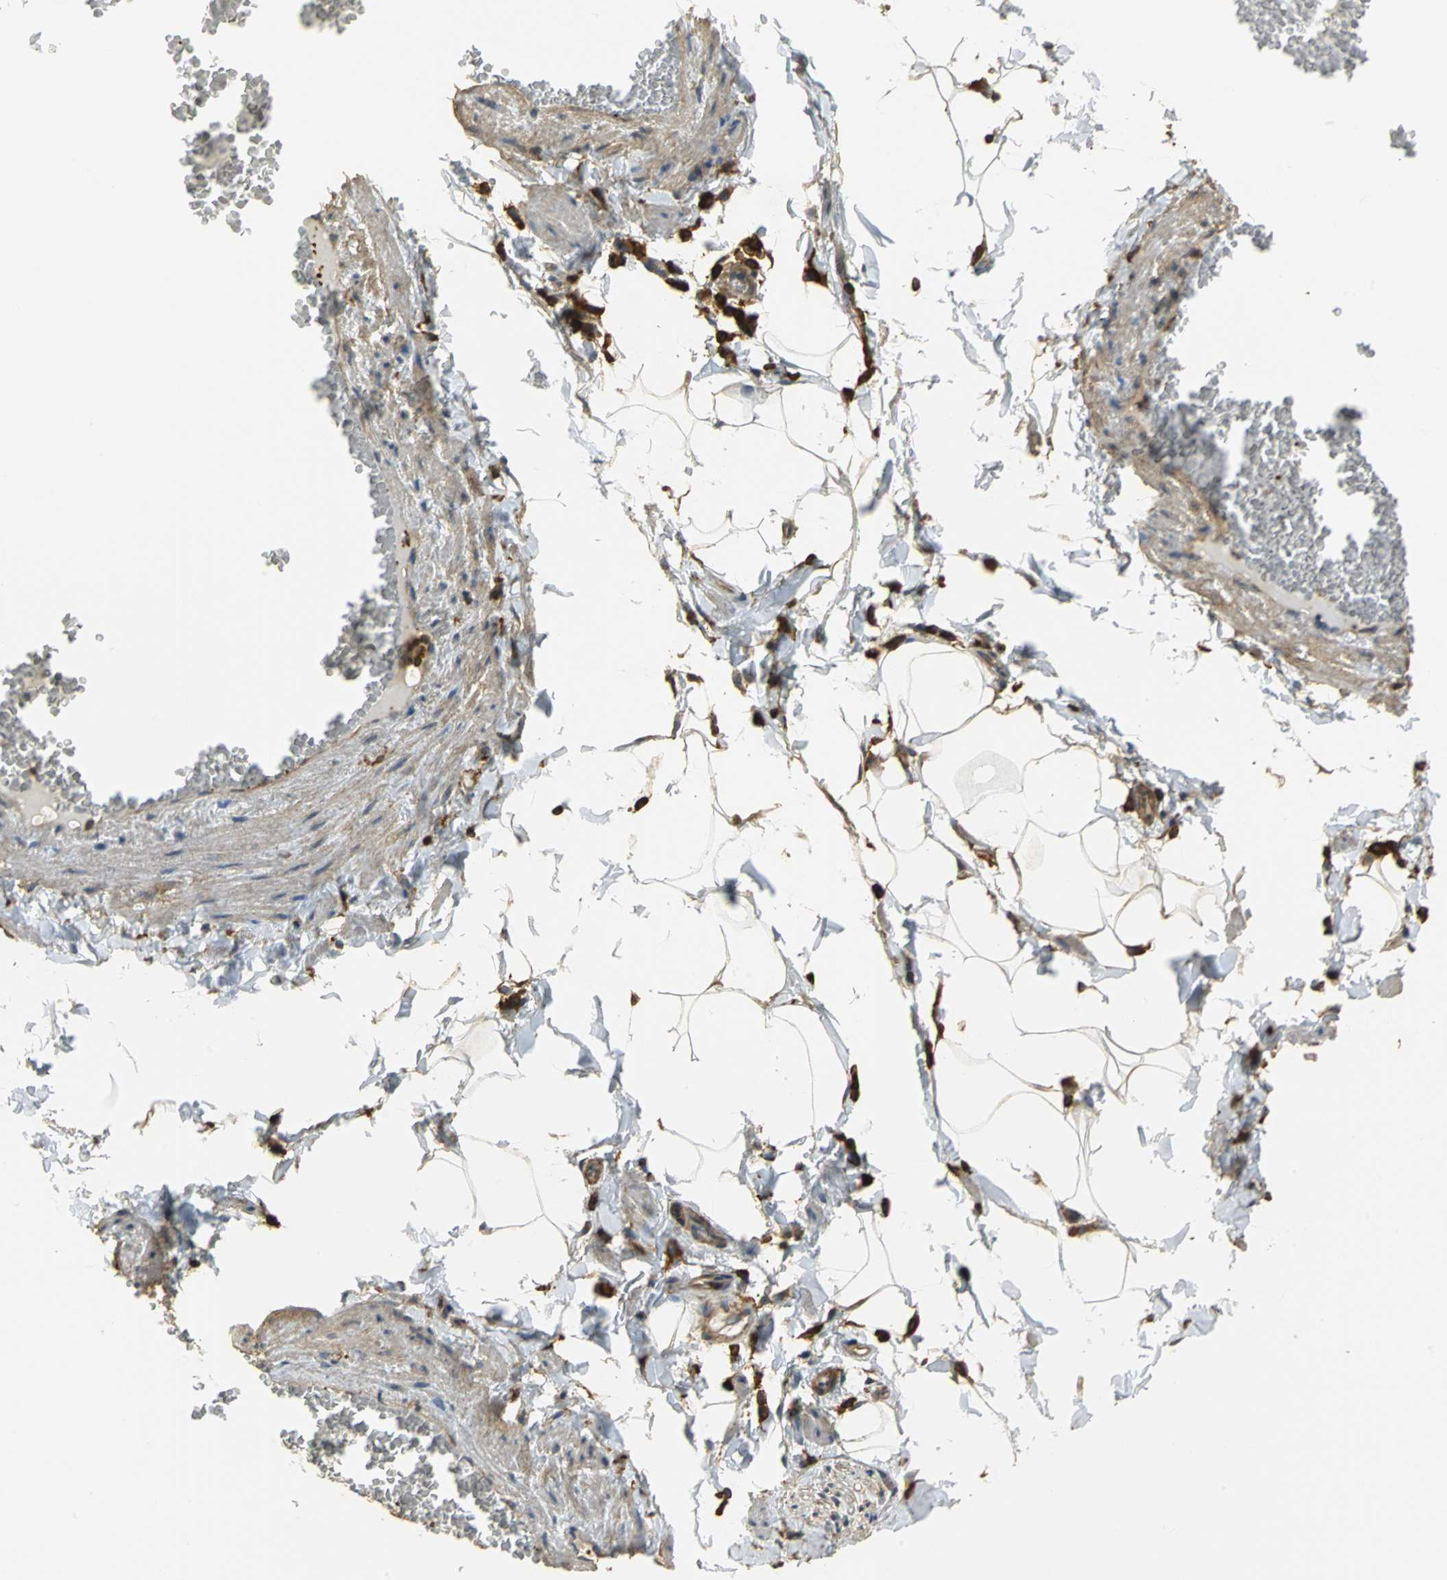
{"staining": {"intensity": "moderate", "quantity": ">75%", "location": "cytoplasmic/membranous"}, "tissue": "adipose tissue", "cell_type": "Adipocytes", "image_type": "normal", "snomed": [{"axis": "morphology", "description": "Normal tissue, NOS"}, {"axis": "topography", "description": "Vascular tissue"}], "caption": "Immunohistochemistry of benign human adipose tissue exhibits medium levels of moderate cytoplasmic/membranous expression in about >75% of adipocytes. (Stains: DAB in brown, nuclei in blue, Microscopy: brightfield microscopy at high magnification).", "gene": "TLN1", "patient": {"sex": "male", "age": 41}}